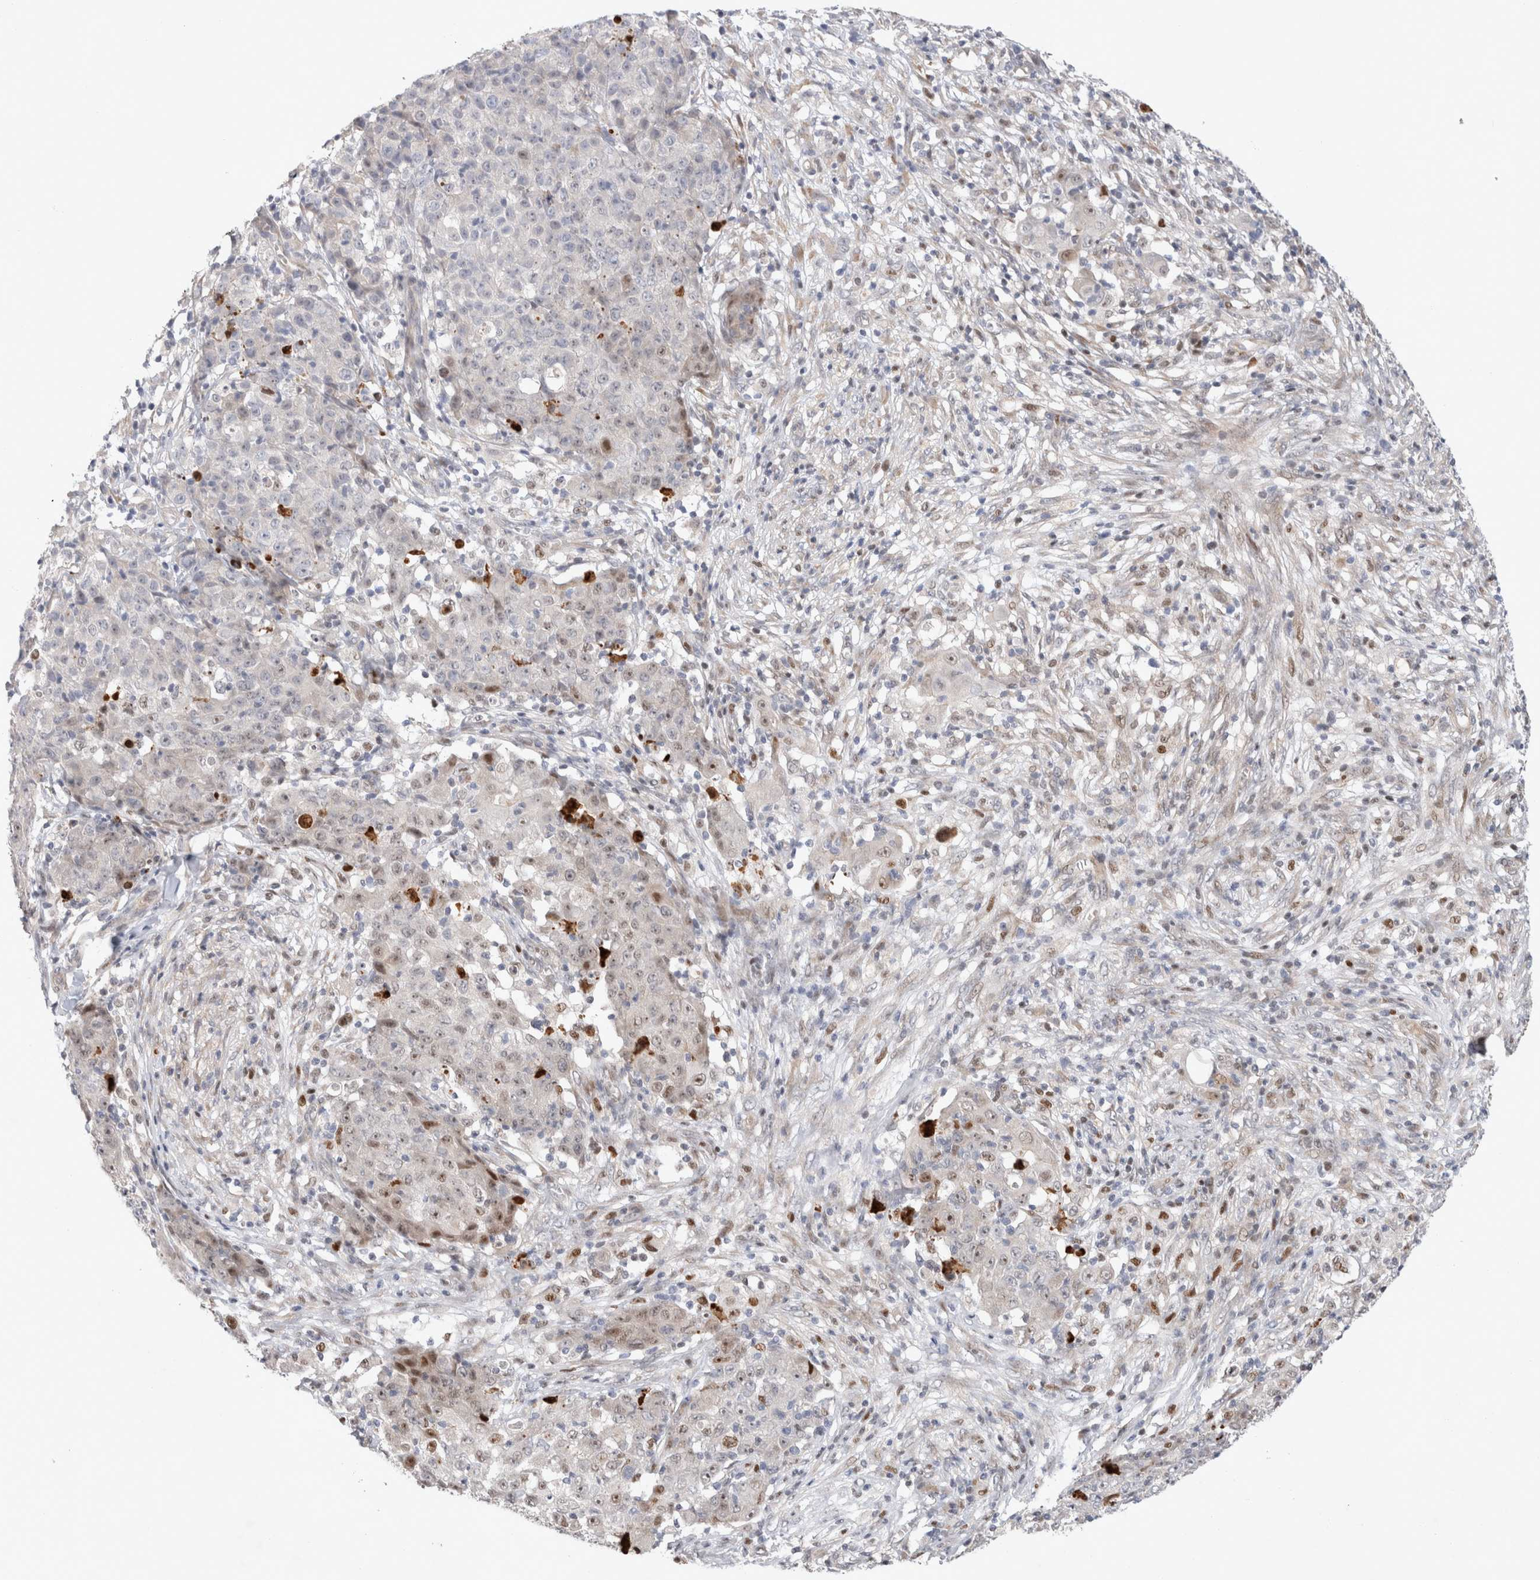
{"staining": {"intensity": "moderate", "quantity": "25%-75%", "location": "nuclear"}, "tissue": "ovarian cancer", "cell_type": "Tumor cells", "image_type": "cancer", "snomed": [{"axis": "morphology", "description": "Carcinoma, endometroid"}, {"axis": "topography", "description": "Ovary"}], "caption": "The micrograph exhibits immunohistochemical staining of ovarian cancer (endometroid carcinoma). There is moderate nuclear positivity is appreciated in approximately 25%-75% of tumor cells.", "gene": "TCF4", "patient": {"sex": "female", "age": 42}}